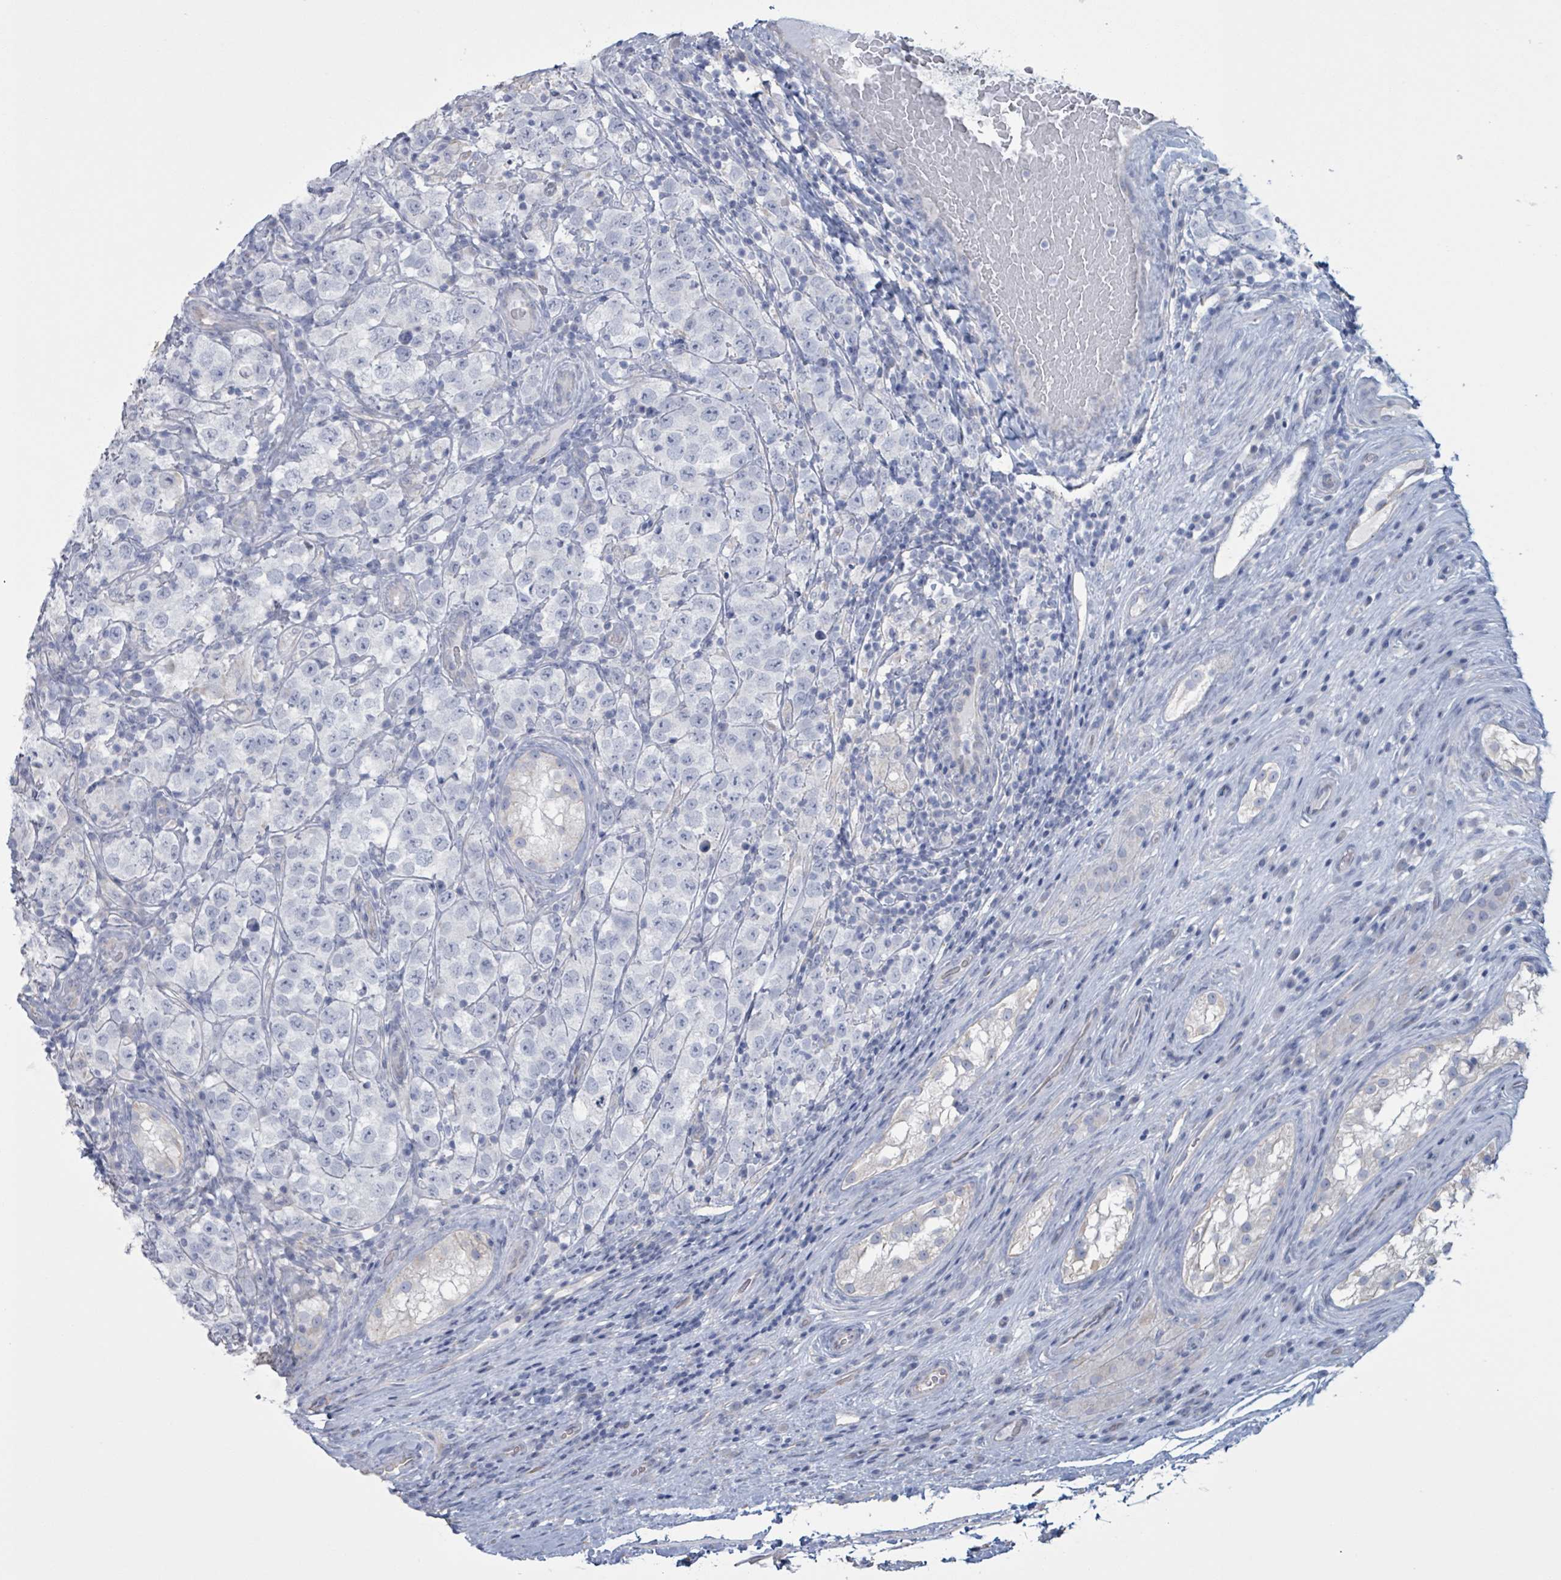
{"staining": {"intensity": "negative", "quantity": "none", "location": "none"}, "tissue": "testis cancer", "cell_type": "Tumor cells", "image_type": "cancer", "snomed": [{"axis": "morphology", "description": "Seminoma, NOS"}, {"axis": "morphology", "description": "Carcinoma, Embryonal, NOS"}, {"axis": "topography", "description": "Testis"}], "caption": "A high-resolution histopathology image shows IHC staining of testis seminoma, which reveals no significant expression in tumor cells.", "gene": "CT45A5", "patient": {"sex": "male", "age": 41}}